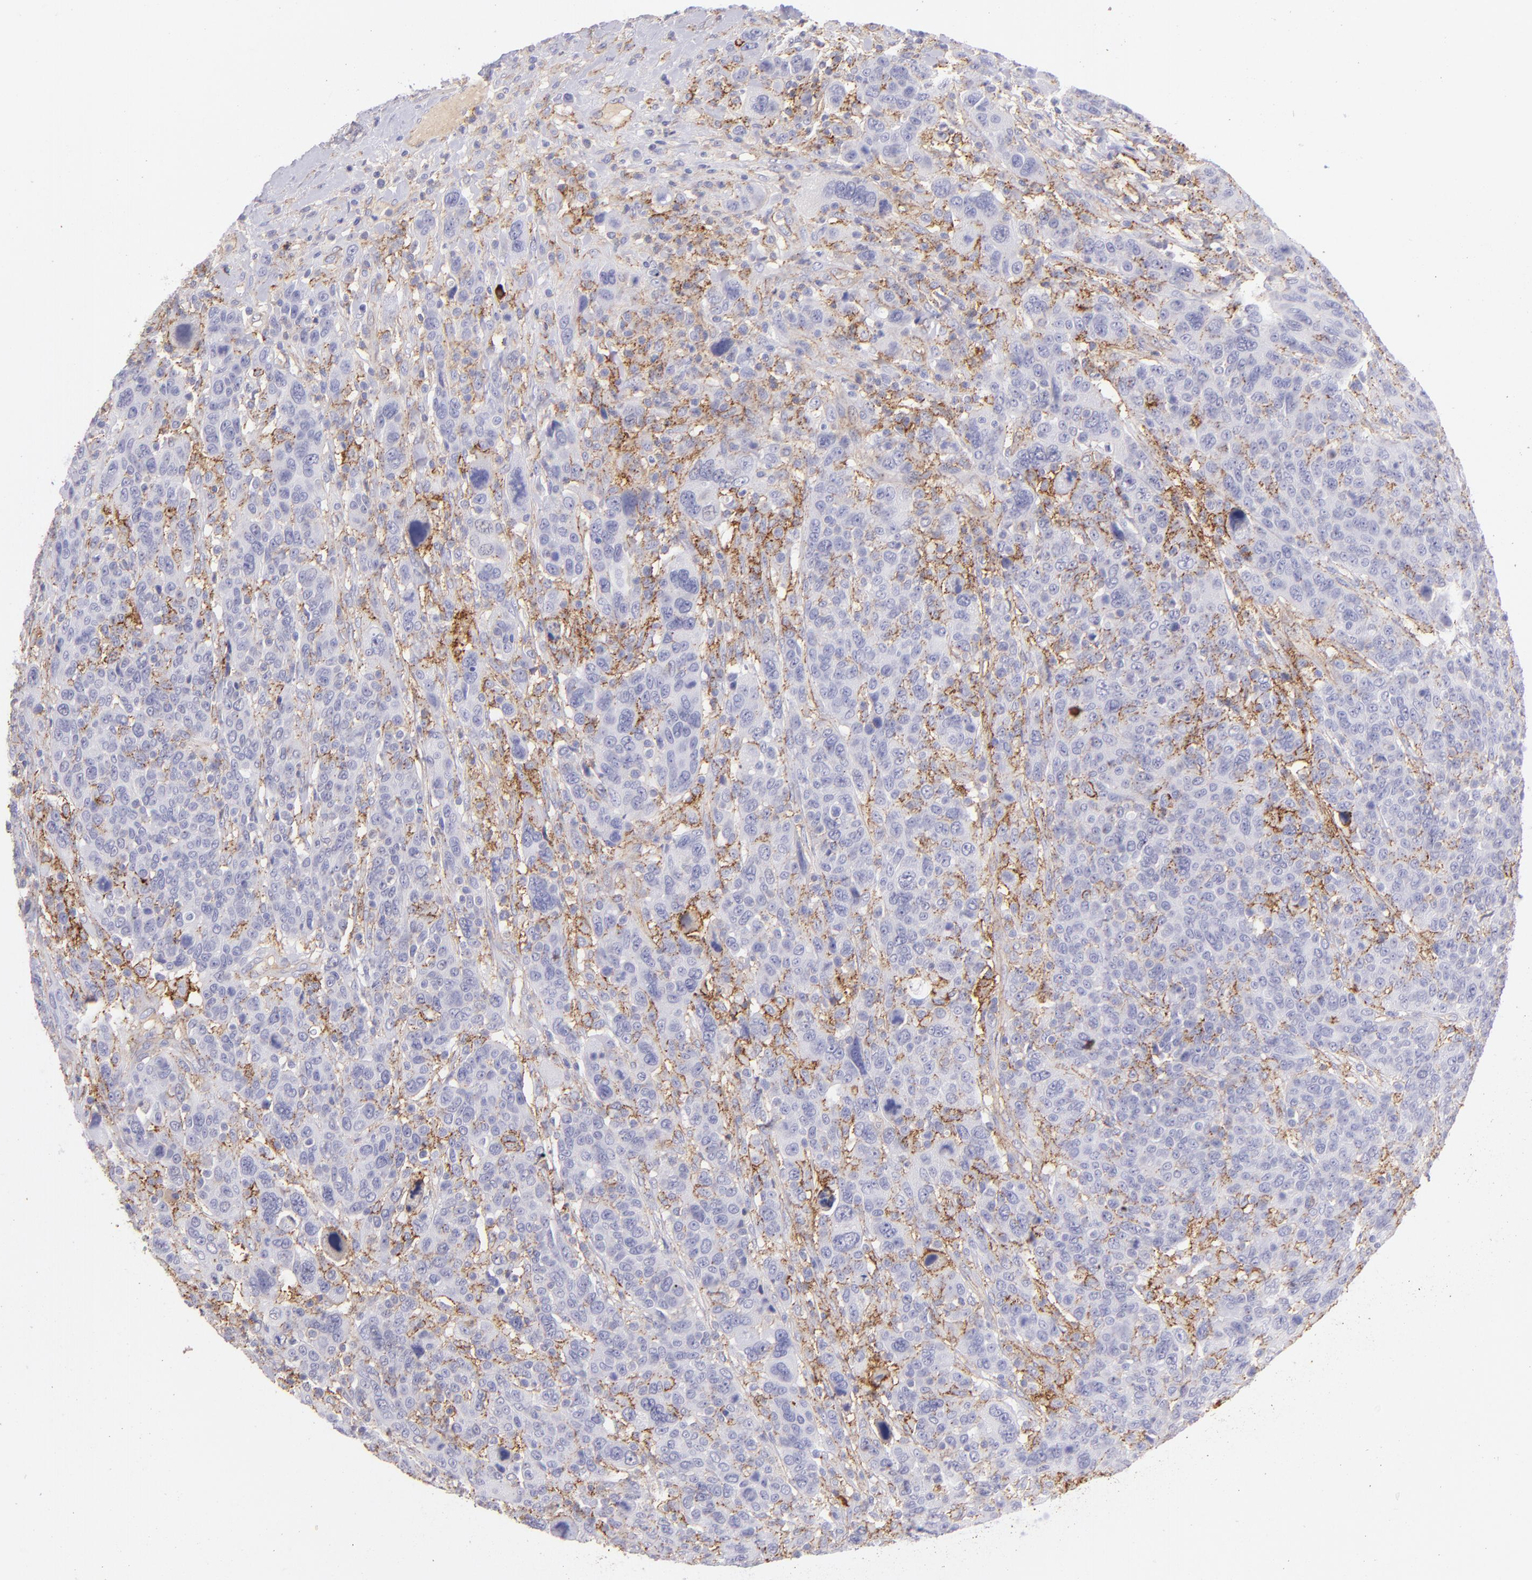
{"staining": {"intensity": "moderate", "quantity": "<25%", "location": "cytoplasmic/membranous"}, "tissue": "breast cancer", "cell_type": "Tumor cells", "image_type": "cancer", "snomed": [{"axis": "morphology", "description": "Duct carcinoma"}, {"axis": "topography", "description": "Breast"}], "caption": "A histopathology image of breast intraductal carcinoma stained for a protein reveals moderate cytoplasmic/membranous brown staining in tumor cells.", "gene": "CD81", "patient": {"sex": "female", "age": 37}}